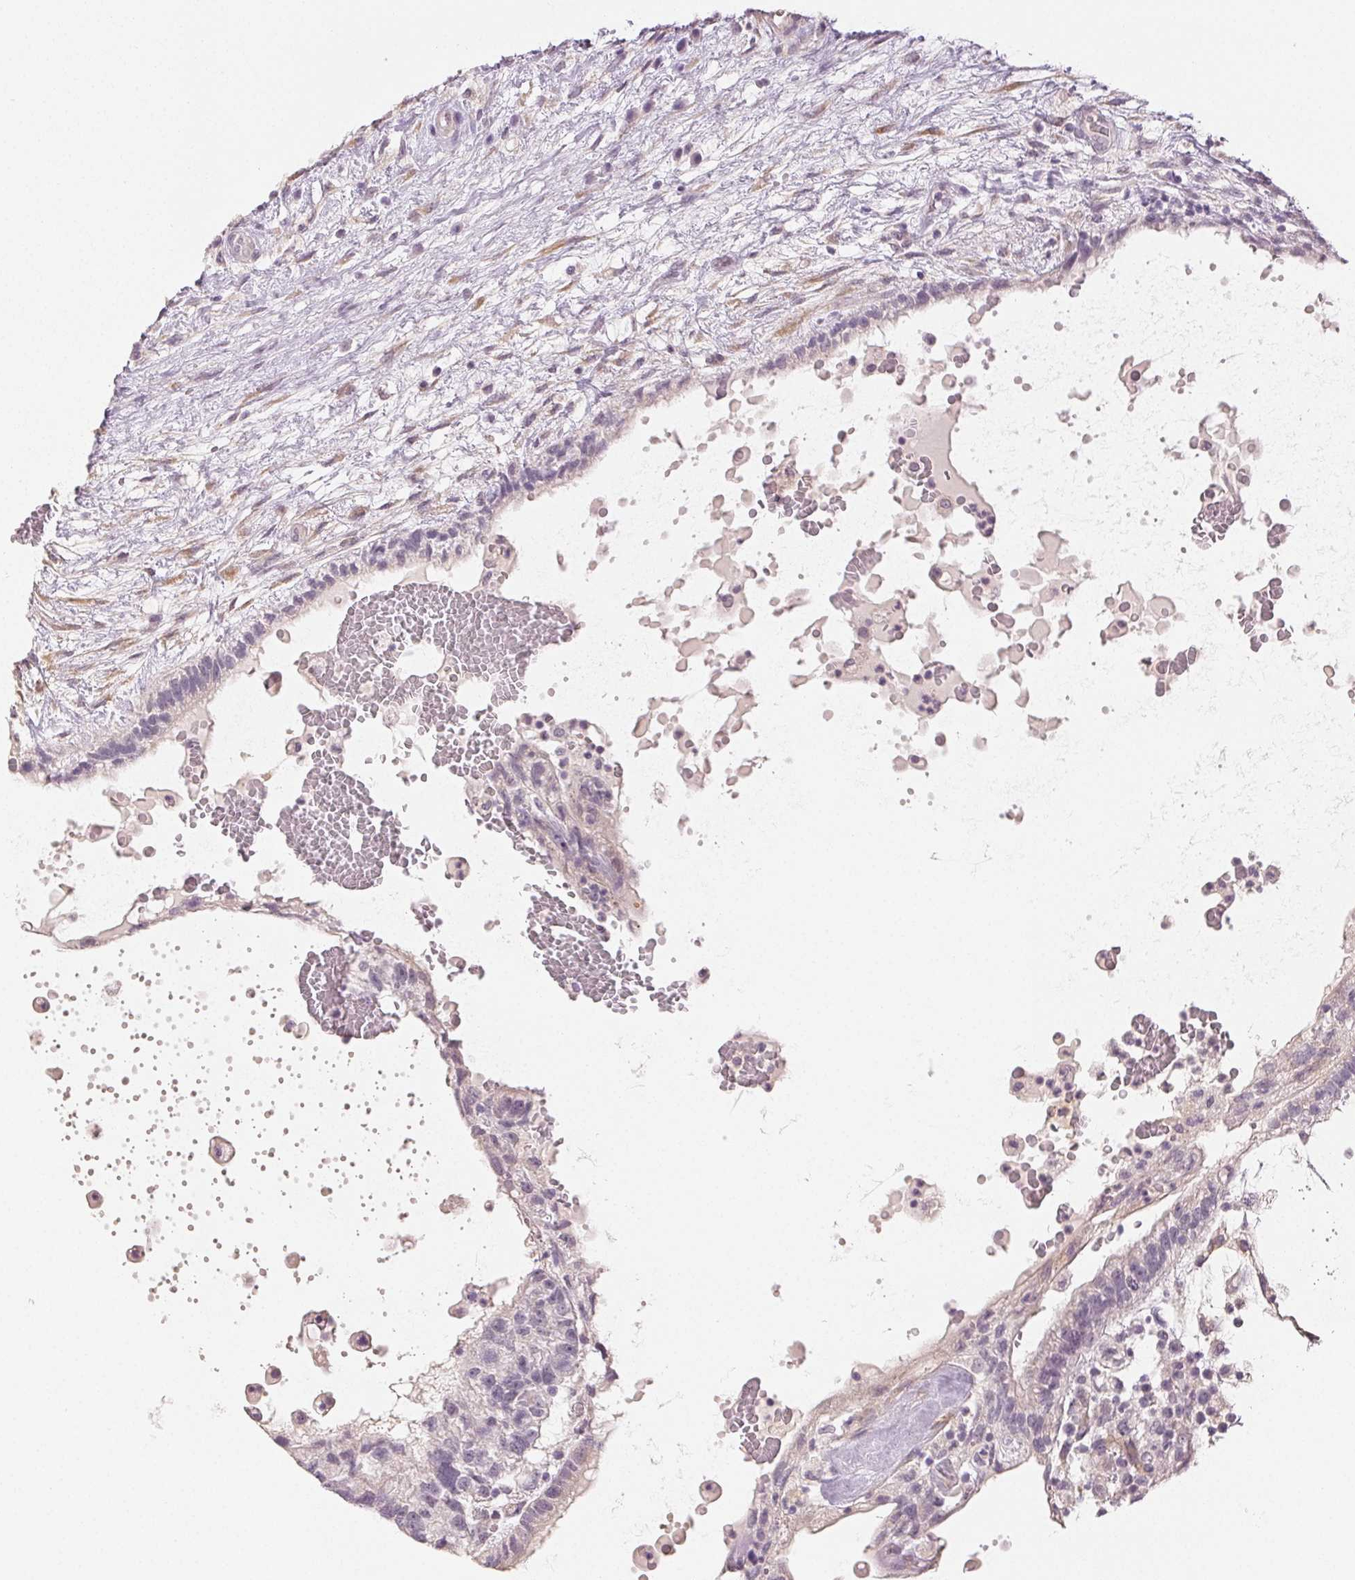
{"staining": {"intensity": "negative", "quantity": "none", "location": "none"}, "tissue": "testis cancer", "cell_type": "Tumor cells", "image_type": "cancer", "snomed": [{"axis": "morphology", "description": "Normal tissue, NOS"}, {"axis": "morphology", "description": "Carcinoma, Embryonal, NOS"}, {"axis": "topography", "description": "Testis"}], "caption": "Immunohistochemistry of human testis embryonal carcinoma exhibits no positivity in tumor cells.", "gene": "MAP1LC3A", "patient": {"sex": "male", "age": 32}}